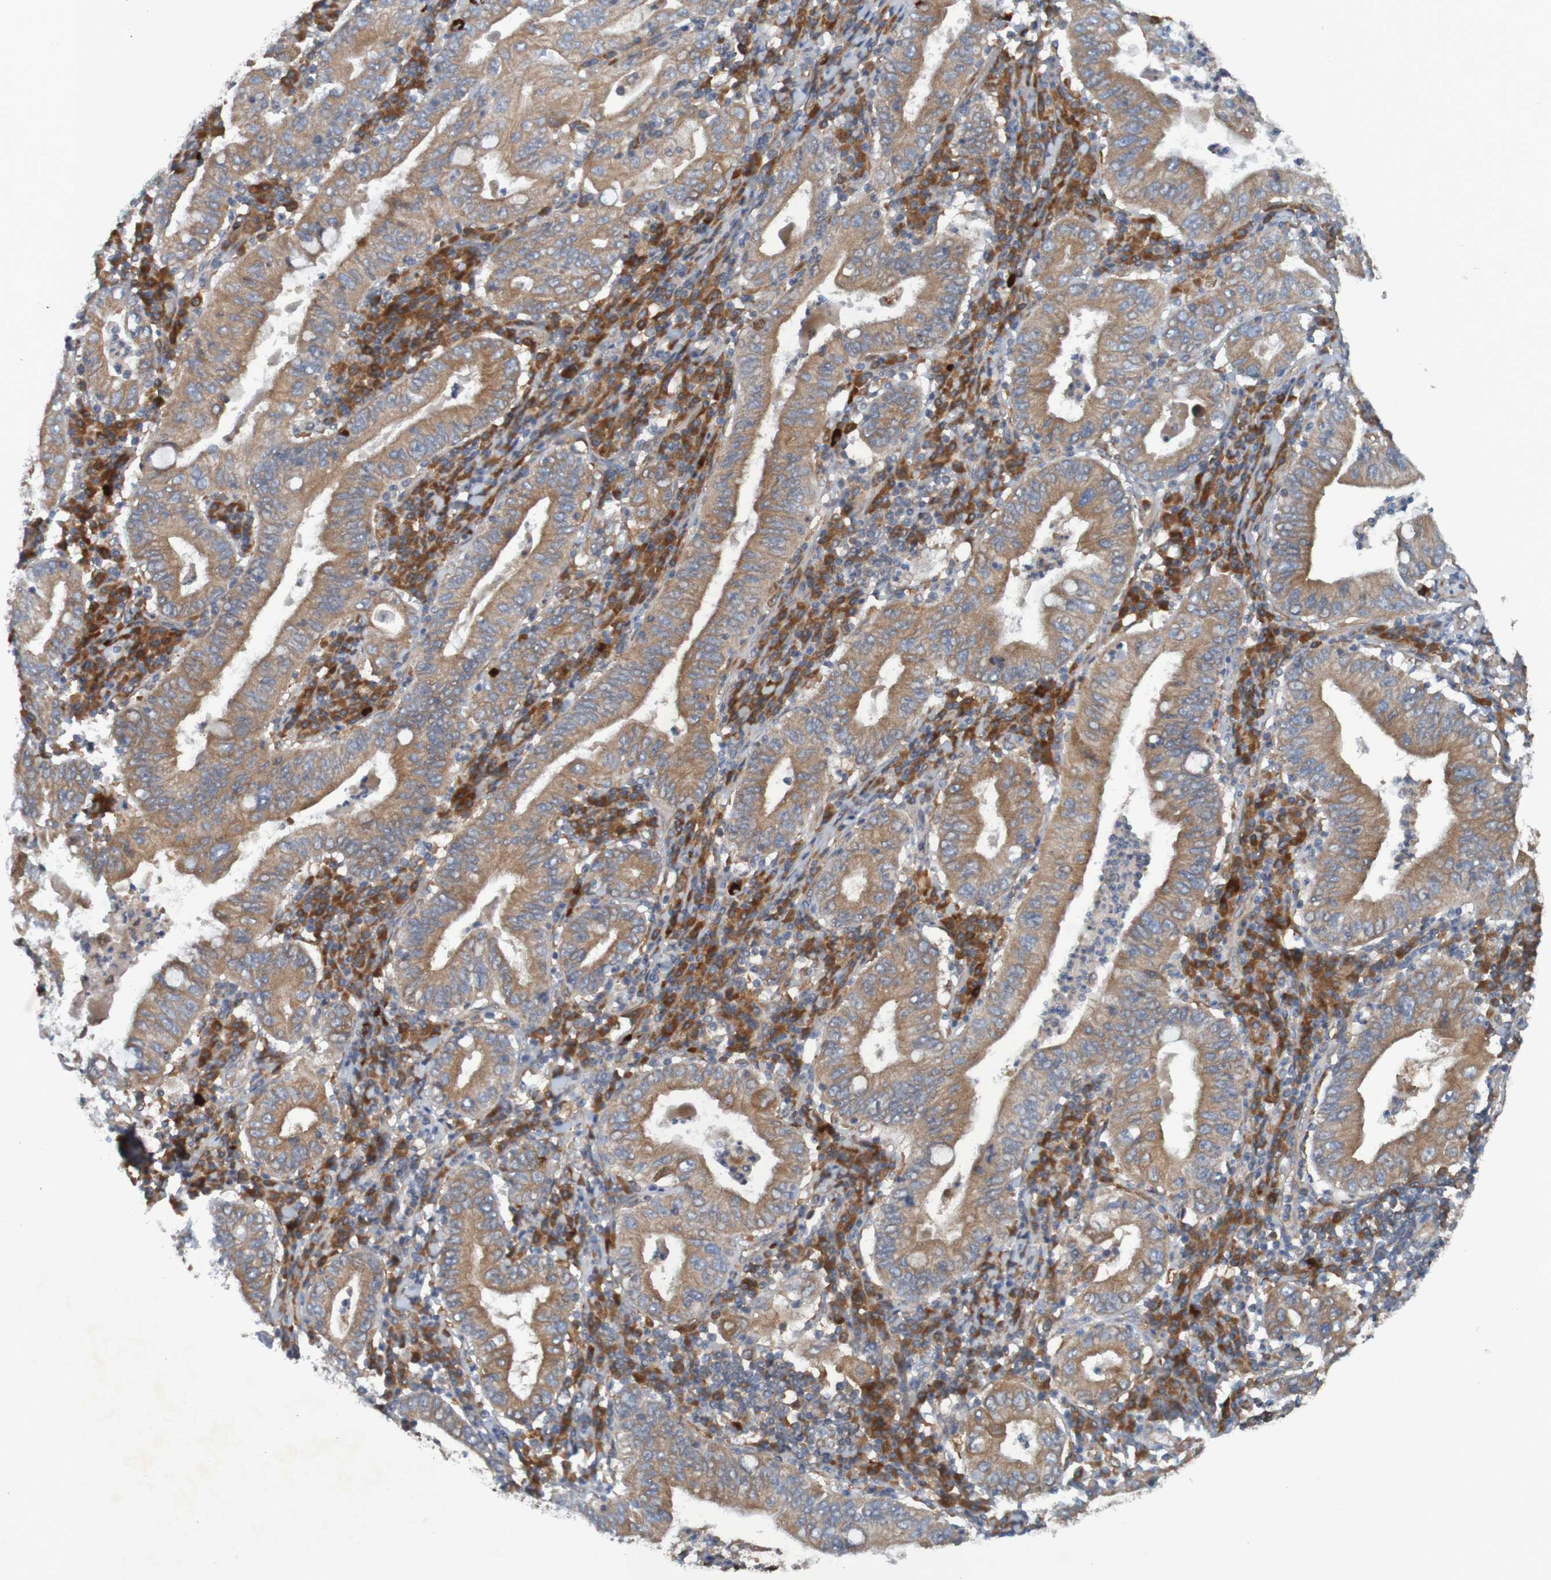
{"staining": {"intensity": "moderate", "quantity": ">75%", "location": "cytoplasmic/membranous"}, "tissue": "stomach cancer", "cell_type": "Tumor cells", "image_type": "cancer", "snomed": [{"axis": "morphology", "description": "Normal tissue, NOS"}, {"axis": "morphology", "description": "Adenocarcinoma, NOS"}, {"axis": "topography", "description": "Esophagus"}, {"axis": "topography", "description": "Stomach, upper"}, {"axis": "topography", "description": "Peripheral nerve tissue"}], "caption": "The image demonstrates a brown stain indicating the presence of a protein in the cytoplasmic/membranous of tumor cells in stomach cancer (adenocarcinoma).", "gene": "DNAJC4", "patient": {"sex": "male", "age": 62}}